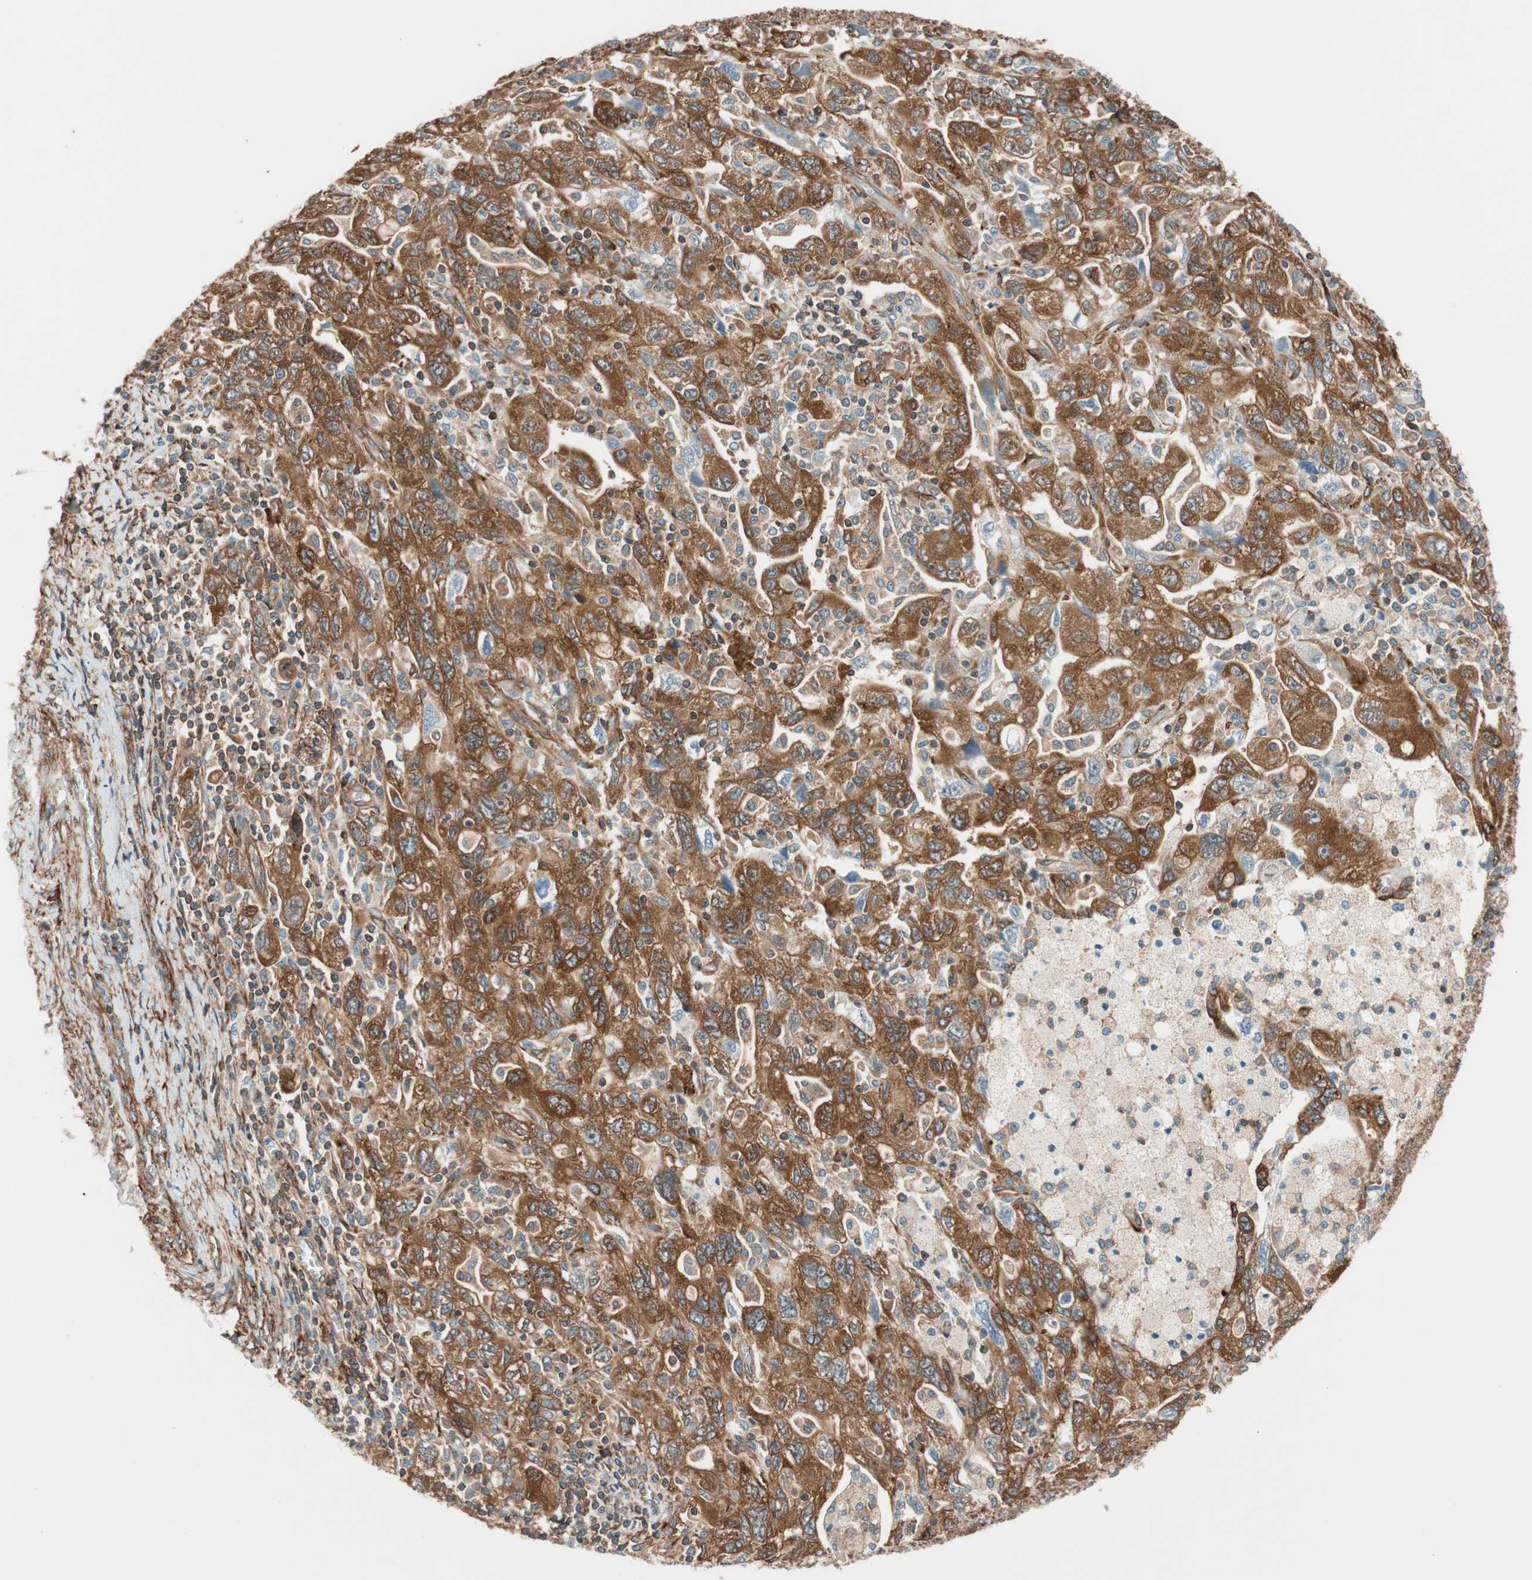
{"staining": {"intensity": "strong", "quantity": ">75%", "location": "cytoplasmic/membranous"}, "tissue": "ovarian cancer", "cell_type": "Tumor cells", "image_type": "cancer", "snomed": [{"axis": "morphology", "description": "Carcinoma, NOS"}, {"axis": "morphology", "description": "Cystadenocarcinoma, serous, NOS"}, {"axis": "topography", "description": "Ovary"}], "caption": "Immunohistochemical staining of ovarian cancer (serous cystadenocarcinoma) demonstrates high levels of strong cytoplasmic/membranous positivity in about >75% of tumor cells. (brown staining indicates protein expression, while blue staining denotes nuclei).", "gene": "WASL", "patient": {"sex": "female", "age": 69}}